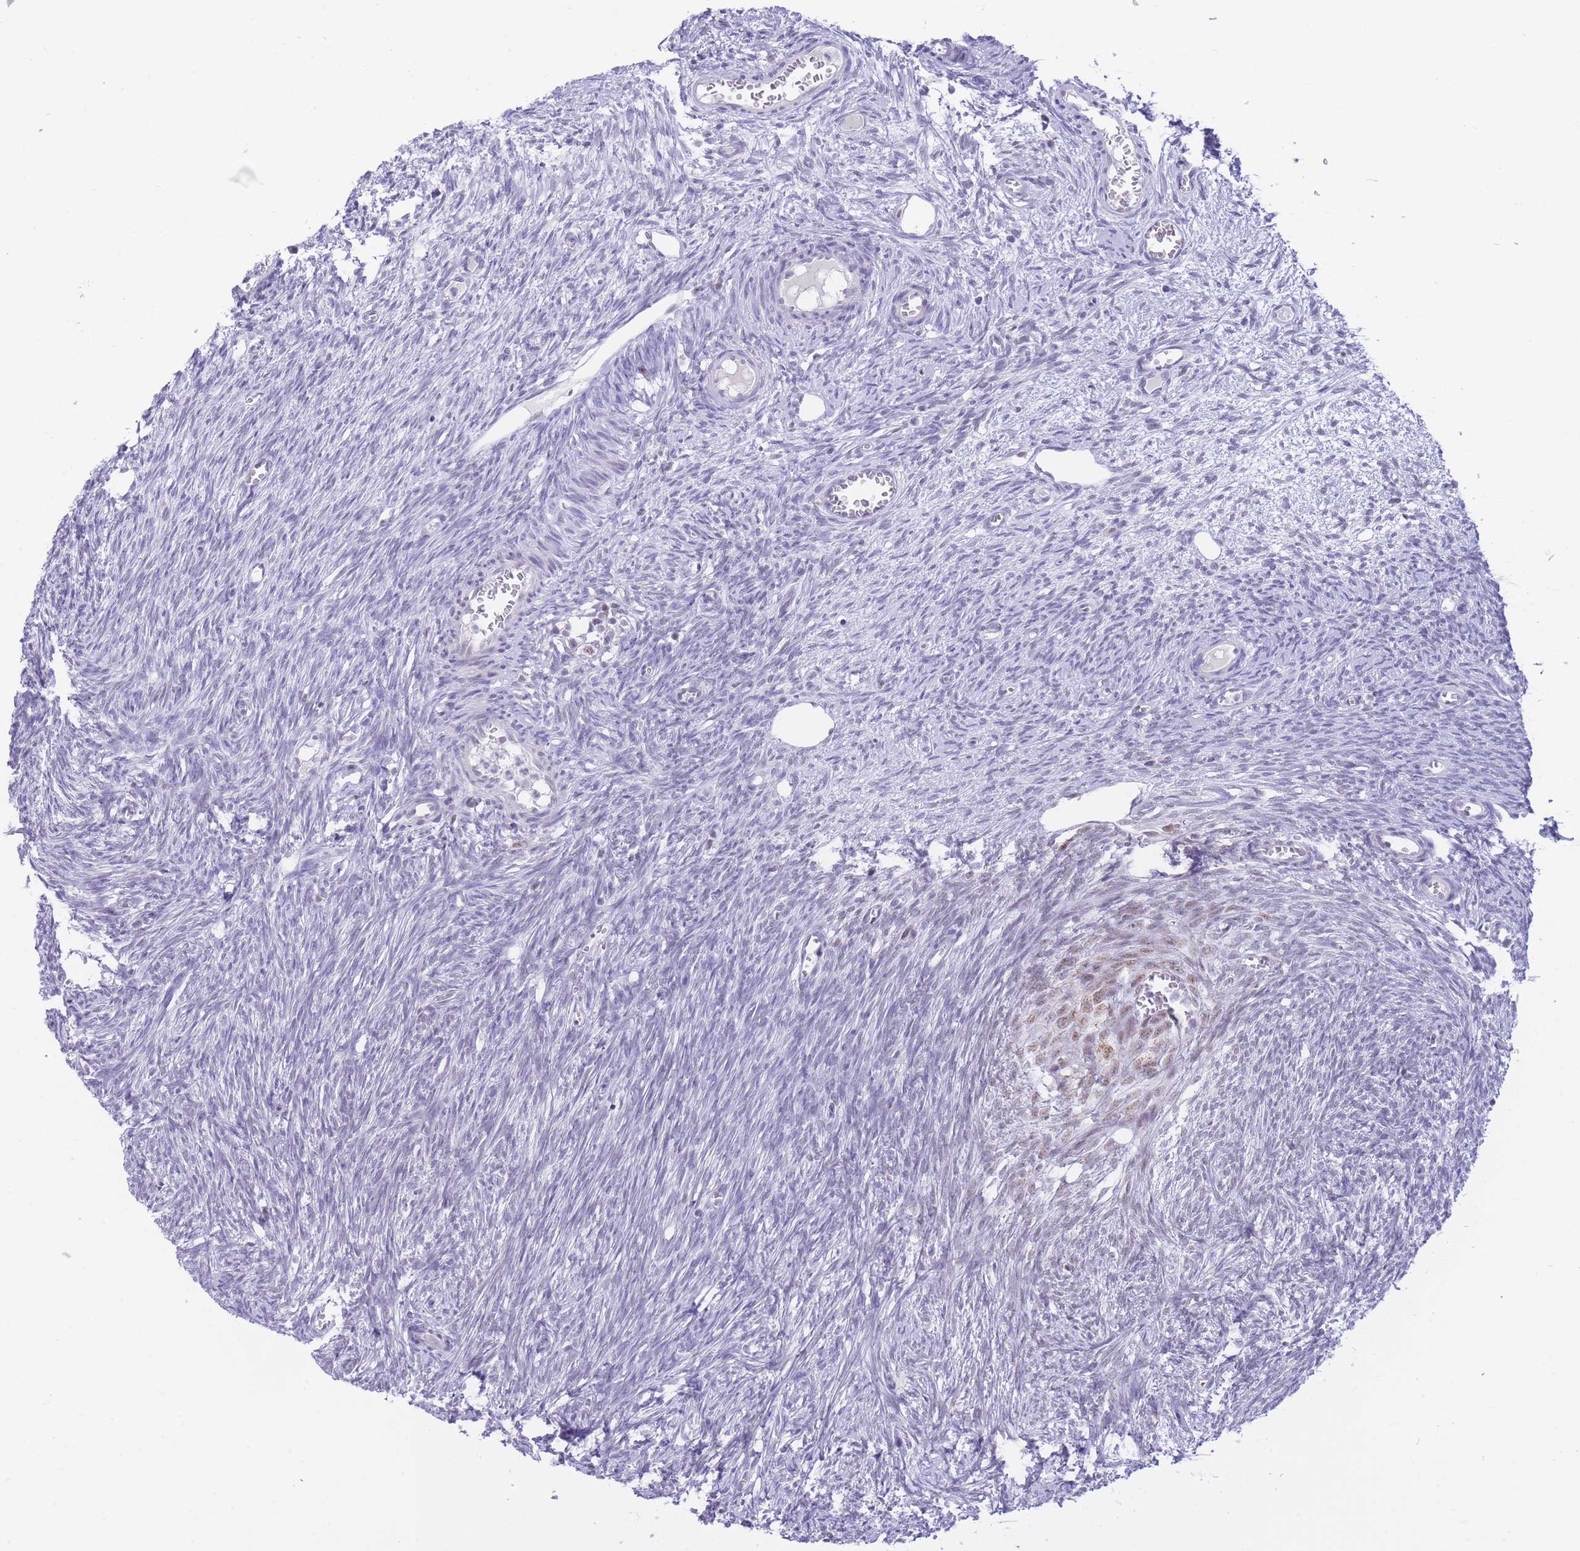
{"staining": {"intensity": "negative", "quantity": "none", "location": "none"}, "tissue": "ovary", "cell_type": "Ovarian stroma cells", "image_type": "normal", "snomed": [{"axis": "morphology", "description": "Normal tissue, NOS"}, {"axis": "topography", "description": "Ovary"}], "caption": "Ovarian stroma cells show no significant positivity in normal ovary. (DAB IHC, high magnification).", "gene": "CYP2B6", "patient": {"sex": "female", "age": 44}}